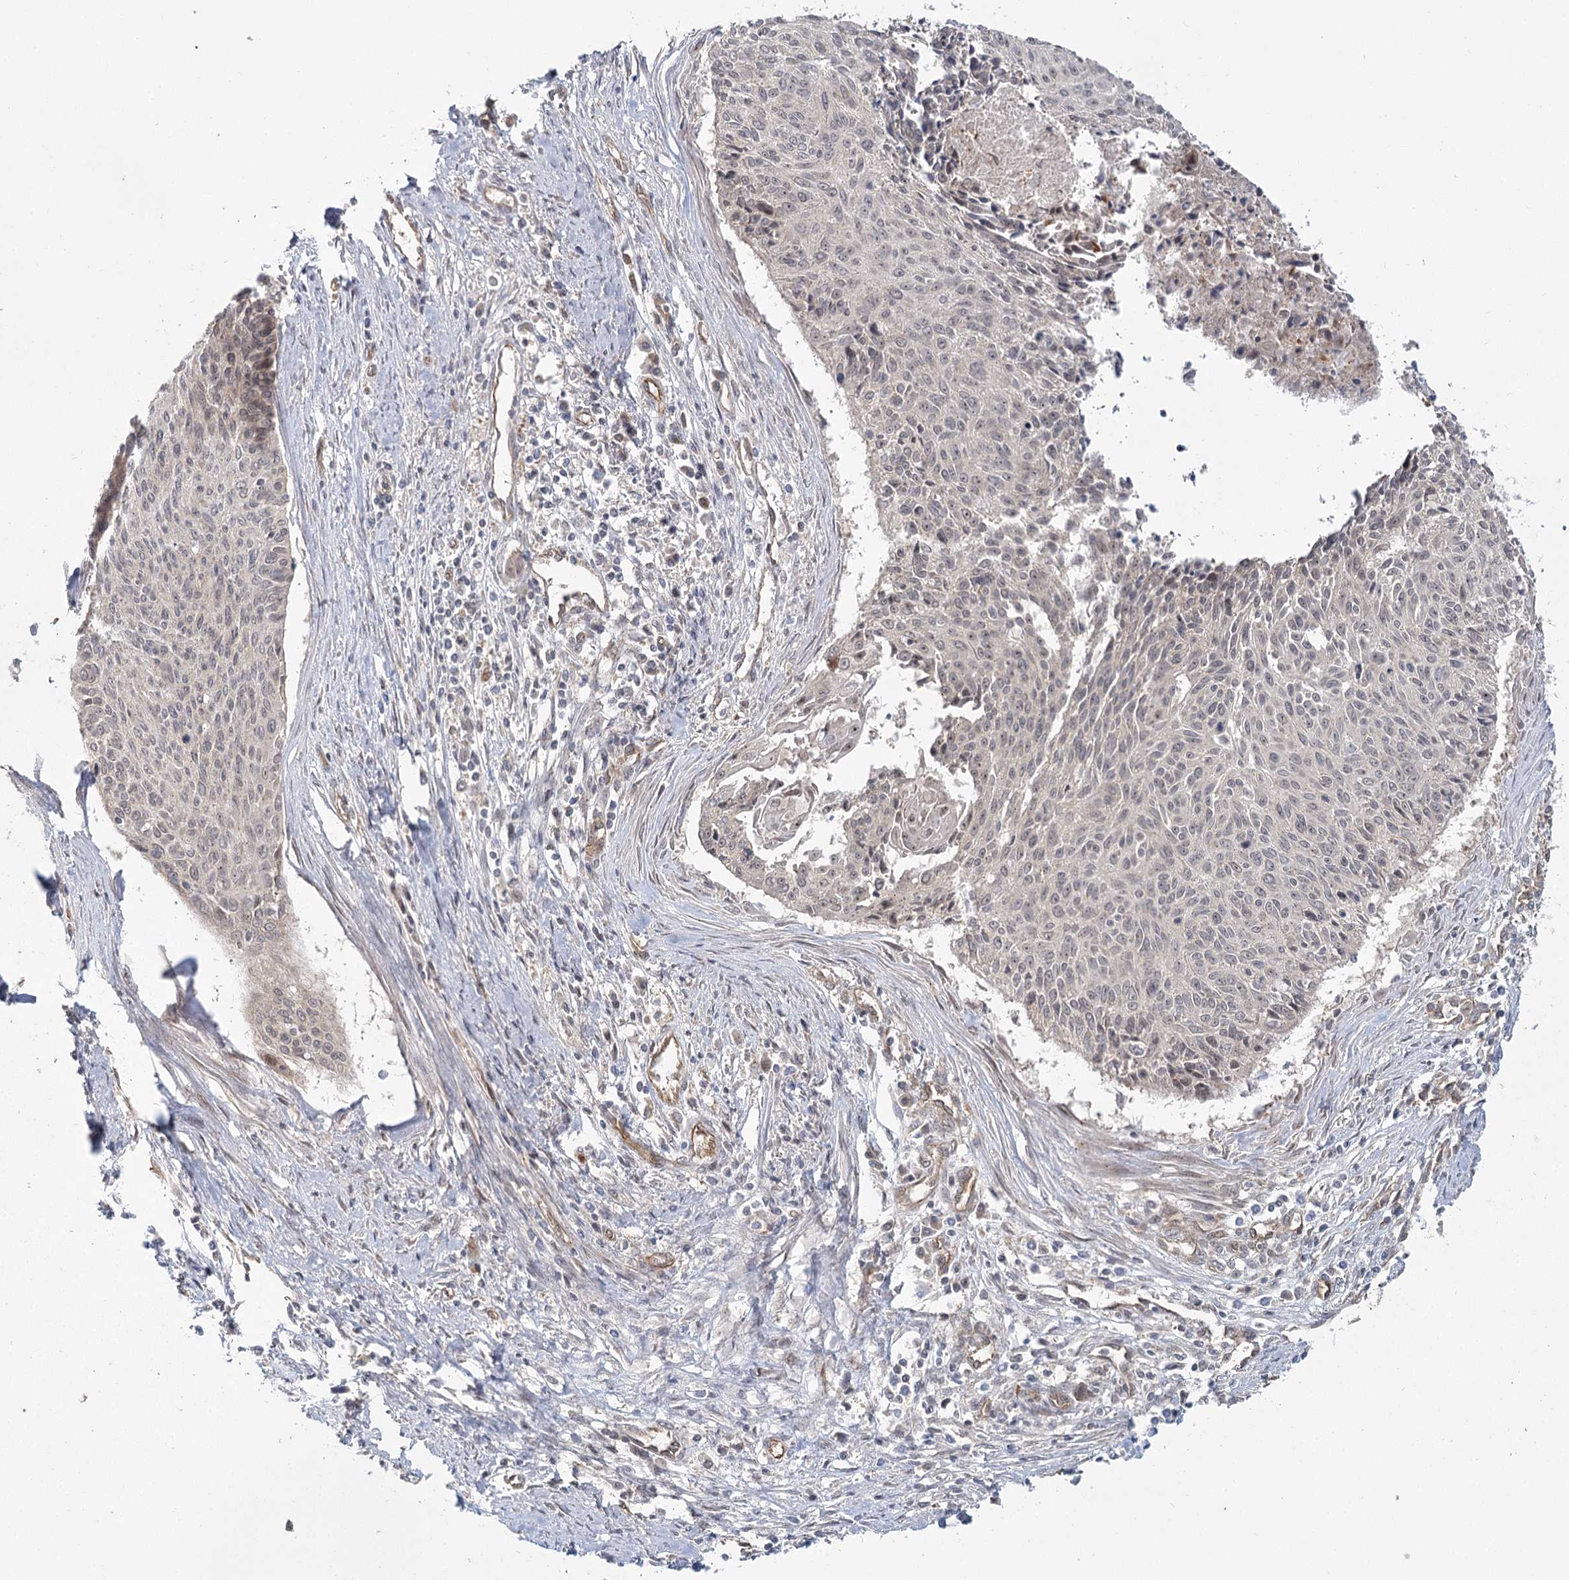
{"staining": {"intensity": "weak", "quantity": "<25%", "location": "nuclear"}, "tissue": "cervical cancer", "cell_type": "Tumor cells", "image_type": "cancer", "snomed": [{"axis": "morphology", "description": "Squamous cell carcinoma, NOS"}, {"axis": "topography", "description": "Cervix"}], "caption": "High power microscopy micrograph of an immunohistochemistry photomicrograph of cervical squamous cell carcinoma, revealing no significant positivity in tumor cells.", "gene": "RPP14", "patient": {"sex": "female", "age": 55}}